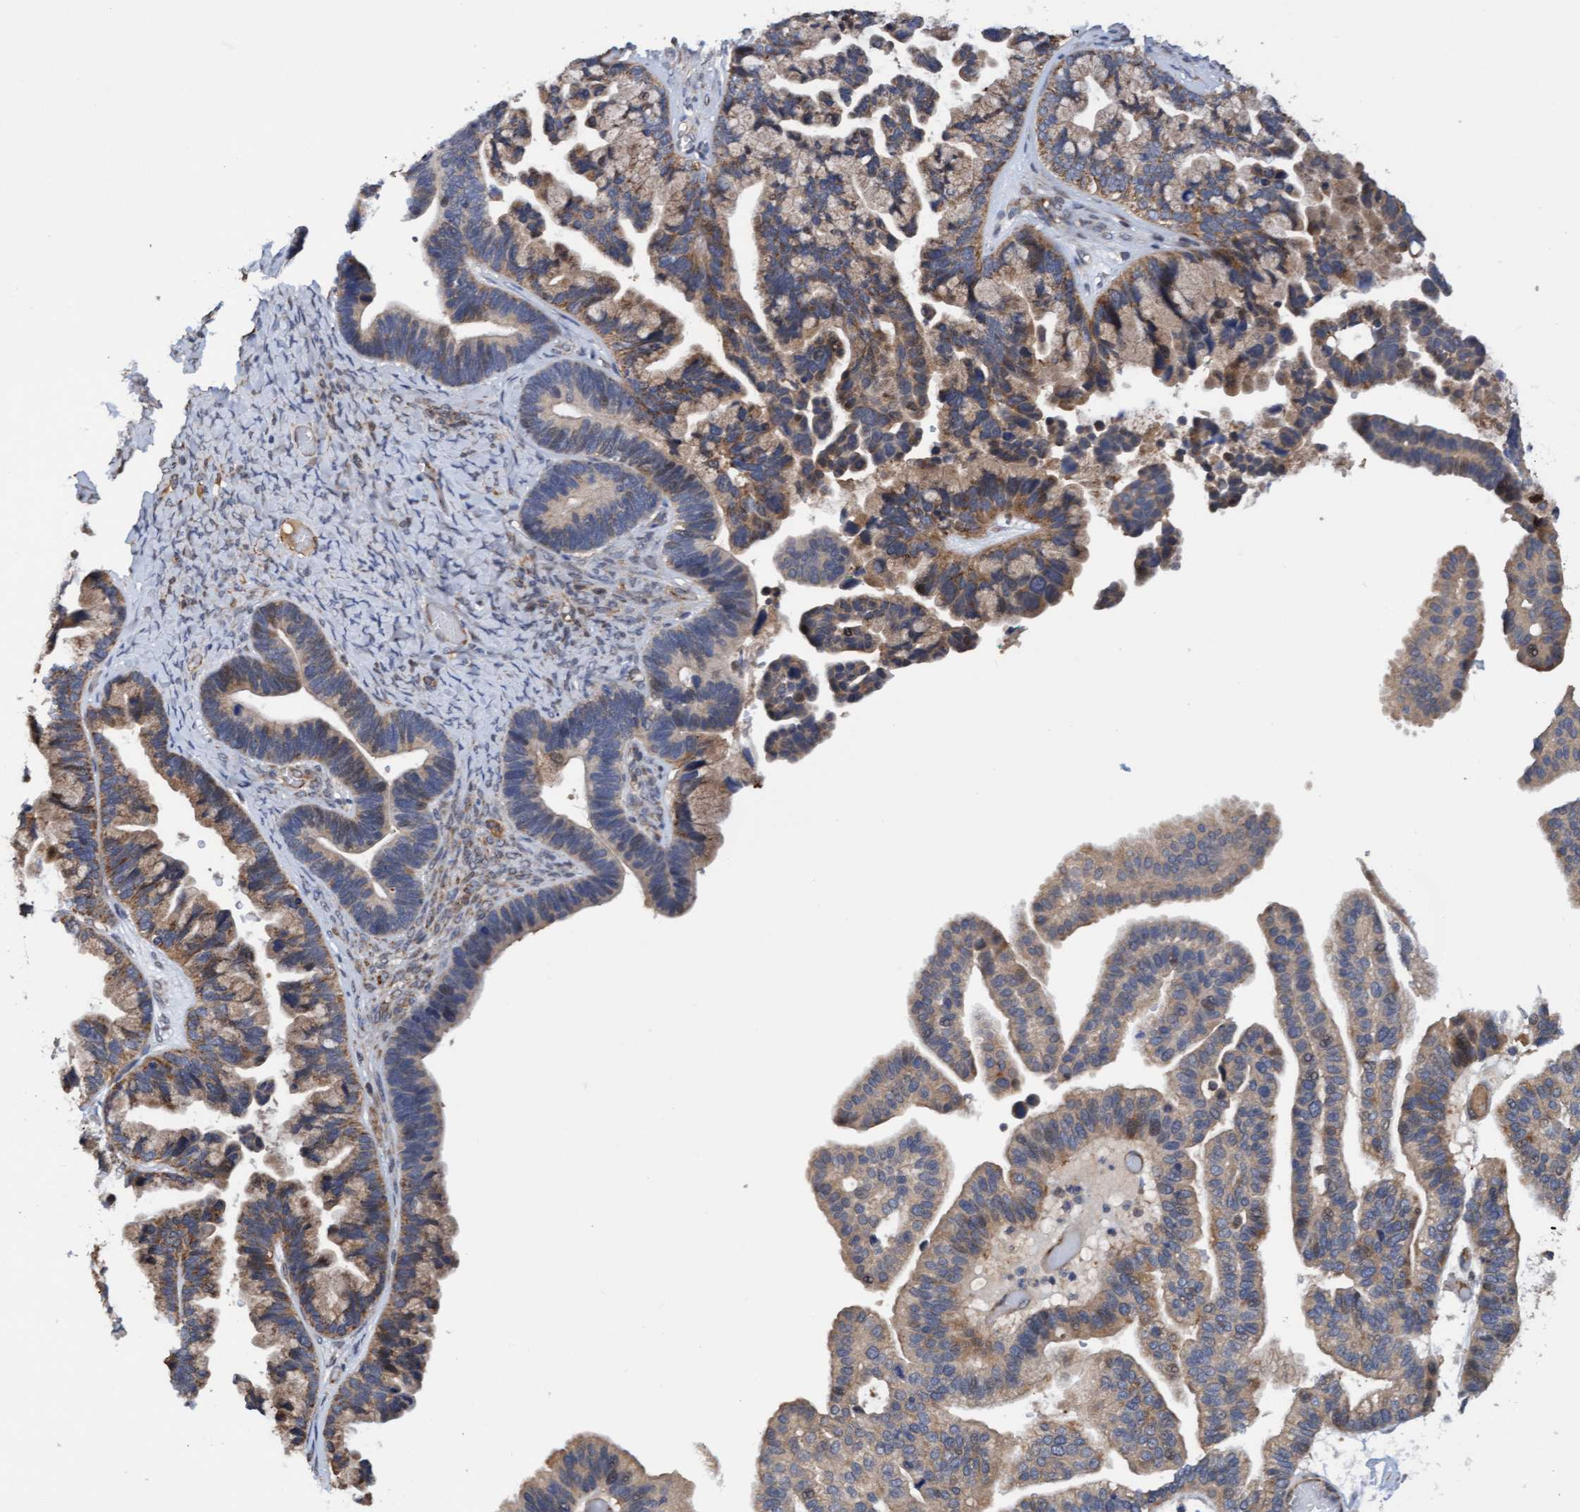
{"staining": {"intensity": "moderate", "quantity": ">75%", "location": "cytoplasmic/membranous"}, "tissue": "ovarian cancer", "cell_type": "Tumor cells", "image_type": "cancer", "snomed": [{"axis": "morphology", "description": "Cystadenocarcinoma, serous, NOS"}, {"axis": "topography", "description": "Ovary"}], "caption": "Protein staining of ovarian cancer tissue shows moderate cytoplasmic/membranous expression in approximately >75% of tumor cells. Using DAB (brown) and hematoxylin (blue) stains, captured at high magnification using brightfield microscopy.", "gene": "ITFG1", "patient": {"sex": "female", "age": 56}}